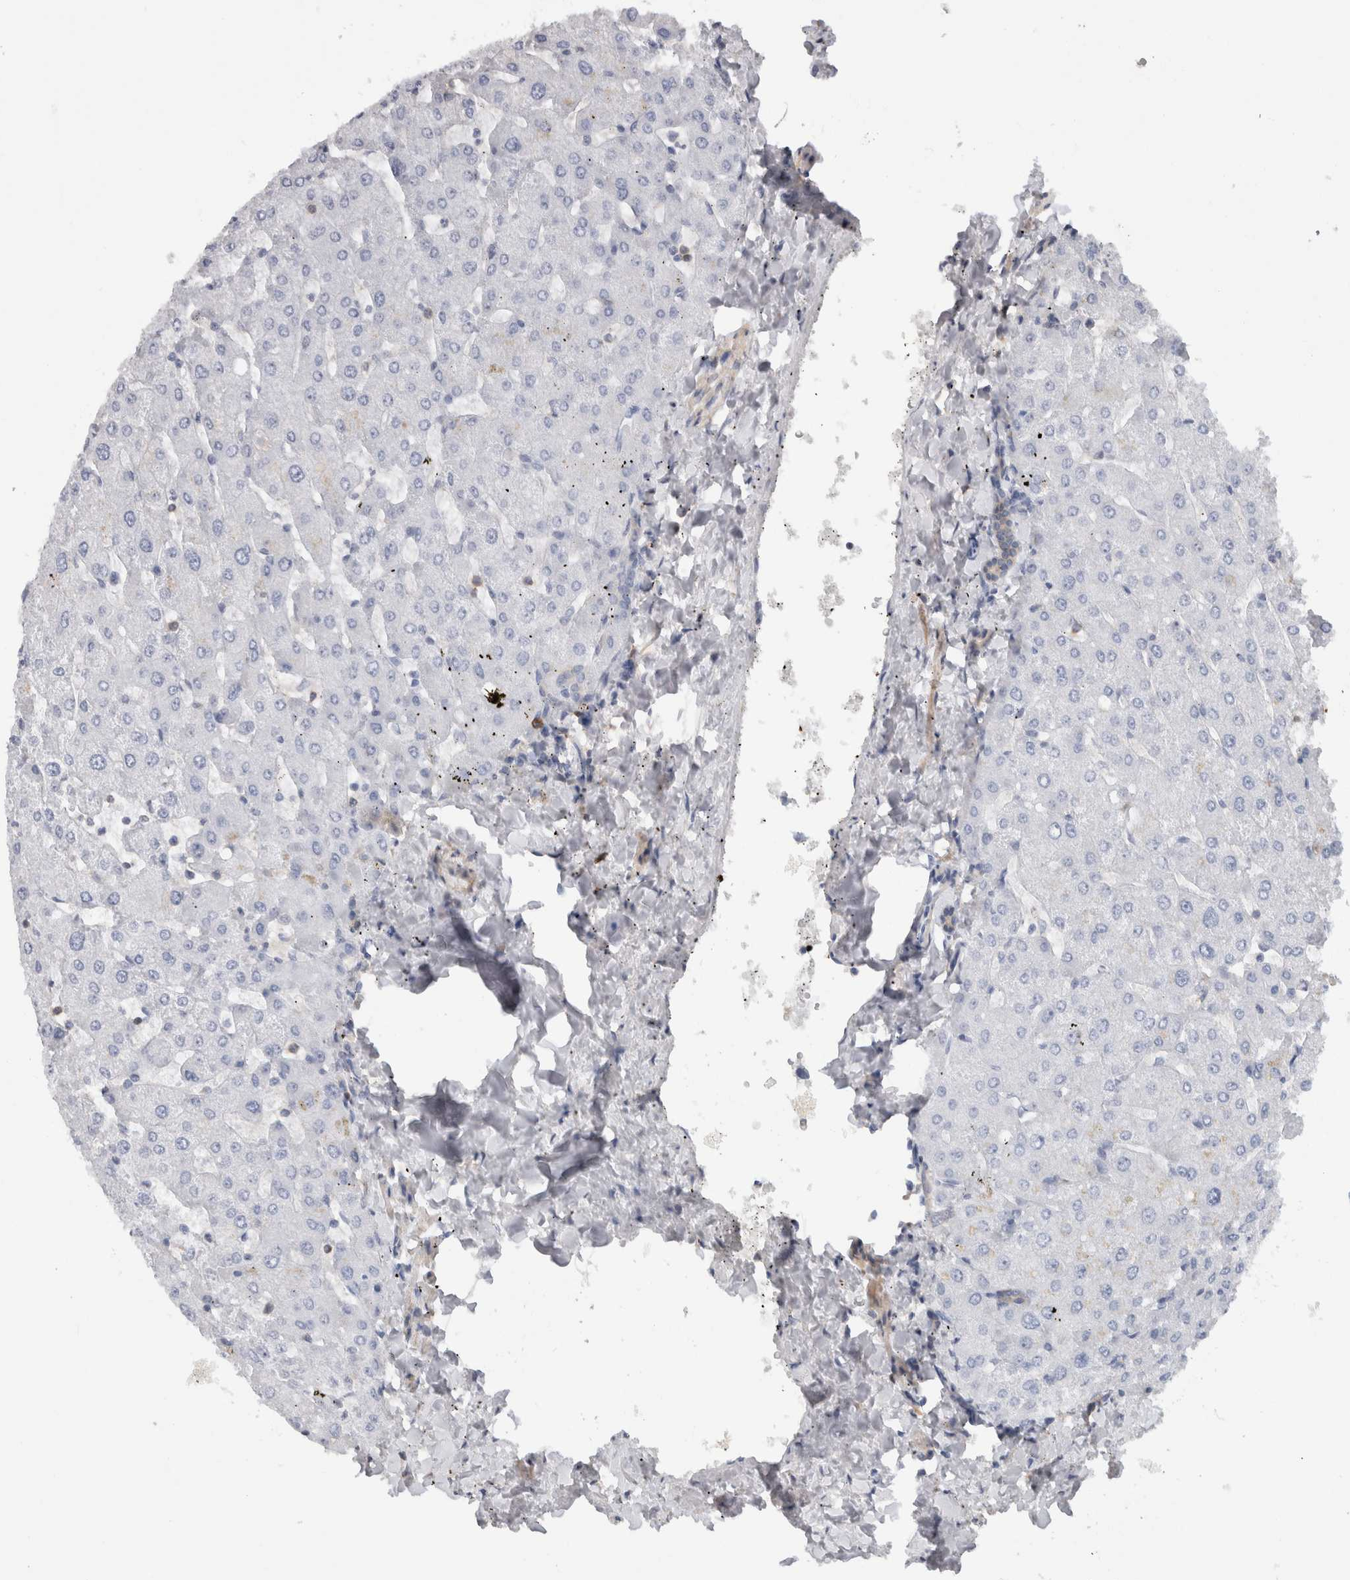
{"staining": {"intensity": "weak", "quantity": ">75%", "location": "cytoplasmic/membranous"}, "tissue": "liver", "cell_type": "Cholangiocytes", "image_type": "normal", "snomed": [{"axis": "morphology", "description": "Normal tissue, NOS"}, {"axis": "topography", "description": "Liver"}], "caption": "Immunohistochemistry (IHC) of normal liver reveals low levels of weak cytoplasmic/membranous staining in approximately >75% of cholangiocytes.", "gene": "SCRN1", "patient": {"sex": "male", "age": 55}}